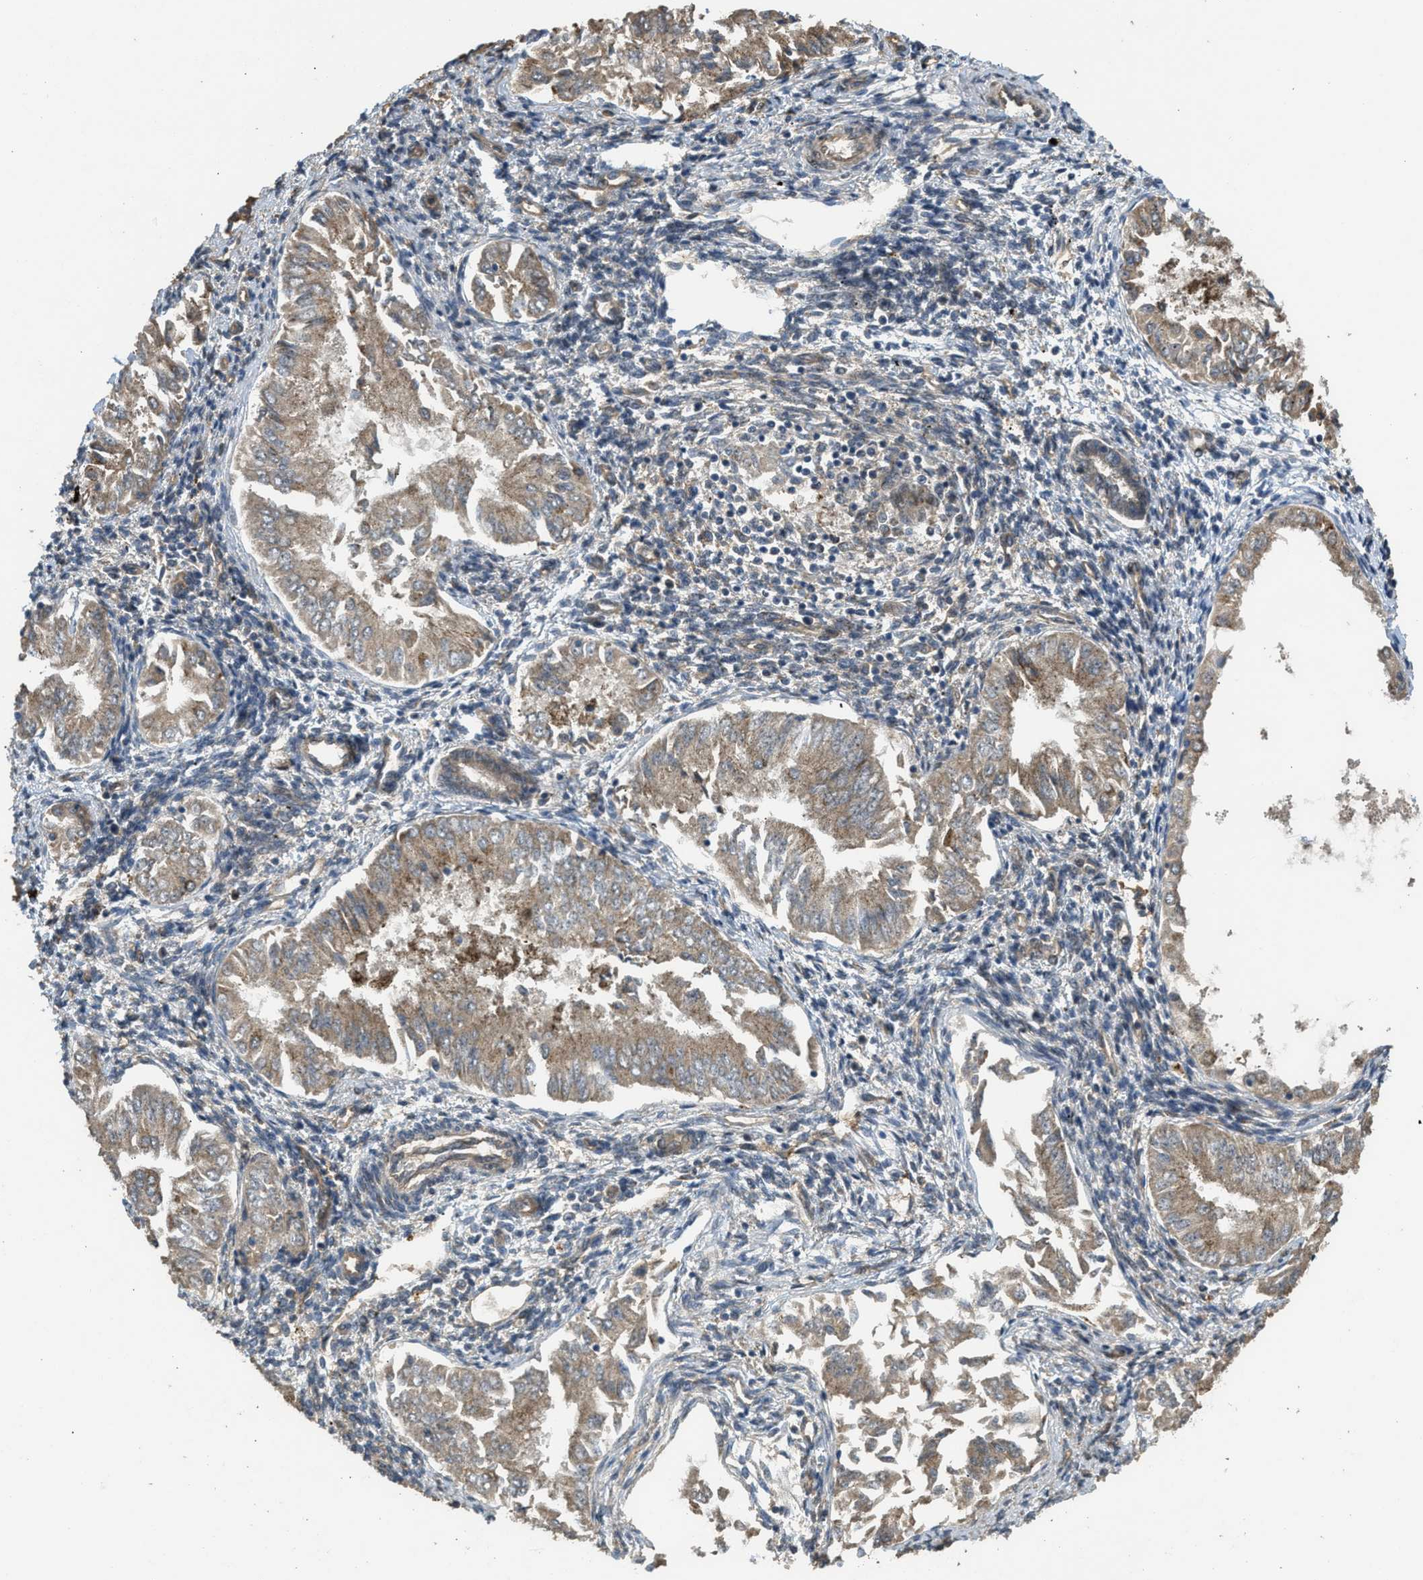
{"staining": {"intensity": "moderate", "quantity": ">75%", "location": "cytoplasmic/membranous"}, "tissue": "endometrial cancer", "cell_type": "Tumor cells", "image_type": "cancer", "snomed": [{"axis": "morphology", "description": "Adenocarcinoma, NOS"}, {"axis": "topography", "description": "Endometrium"}], "caption": "Immunohistochemical staining of endometrial adenocarcinoma shows medium levels of moderate cytoplasmic/membranous staining in approximately >75% of tumor cells.", "gene": "GET1", "patient": {"sex": "female", "age": 53}}